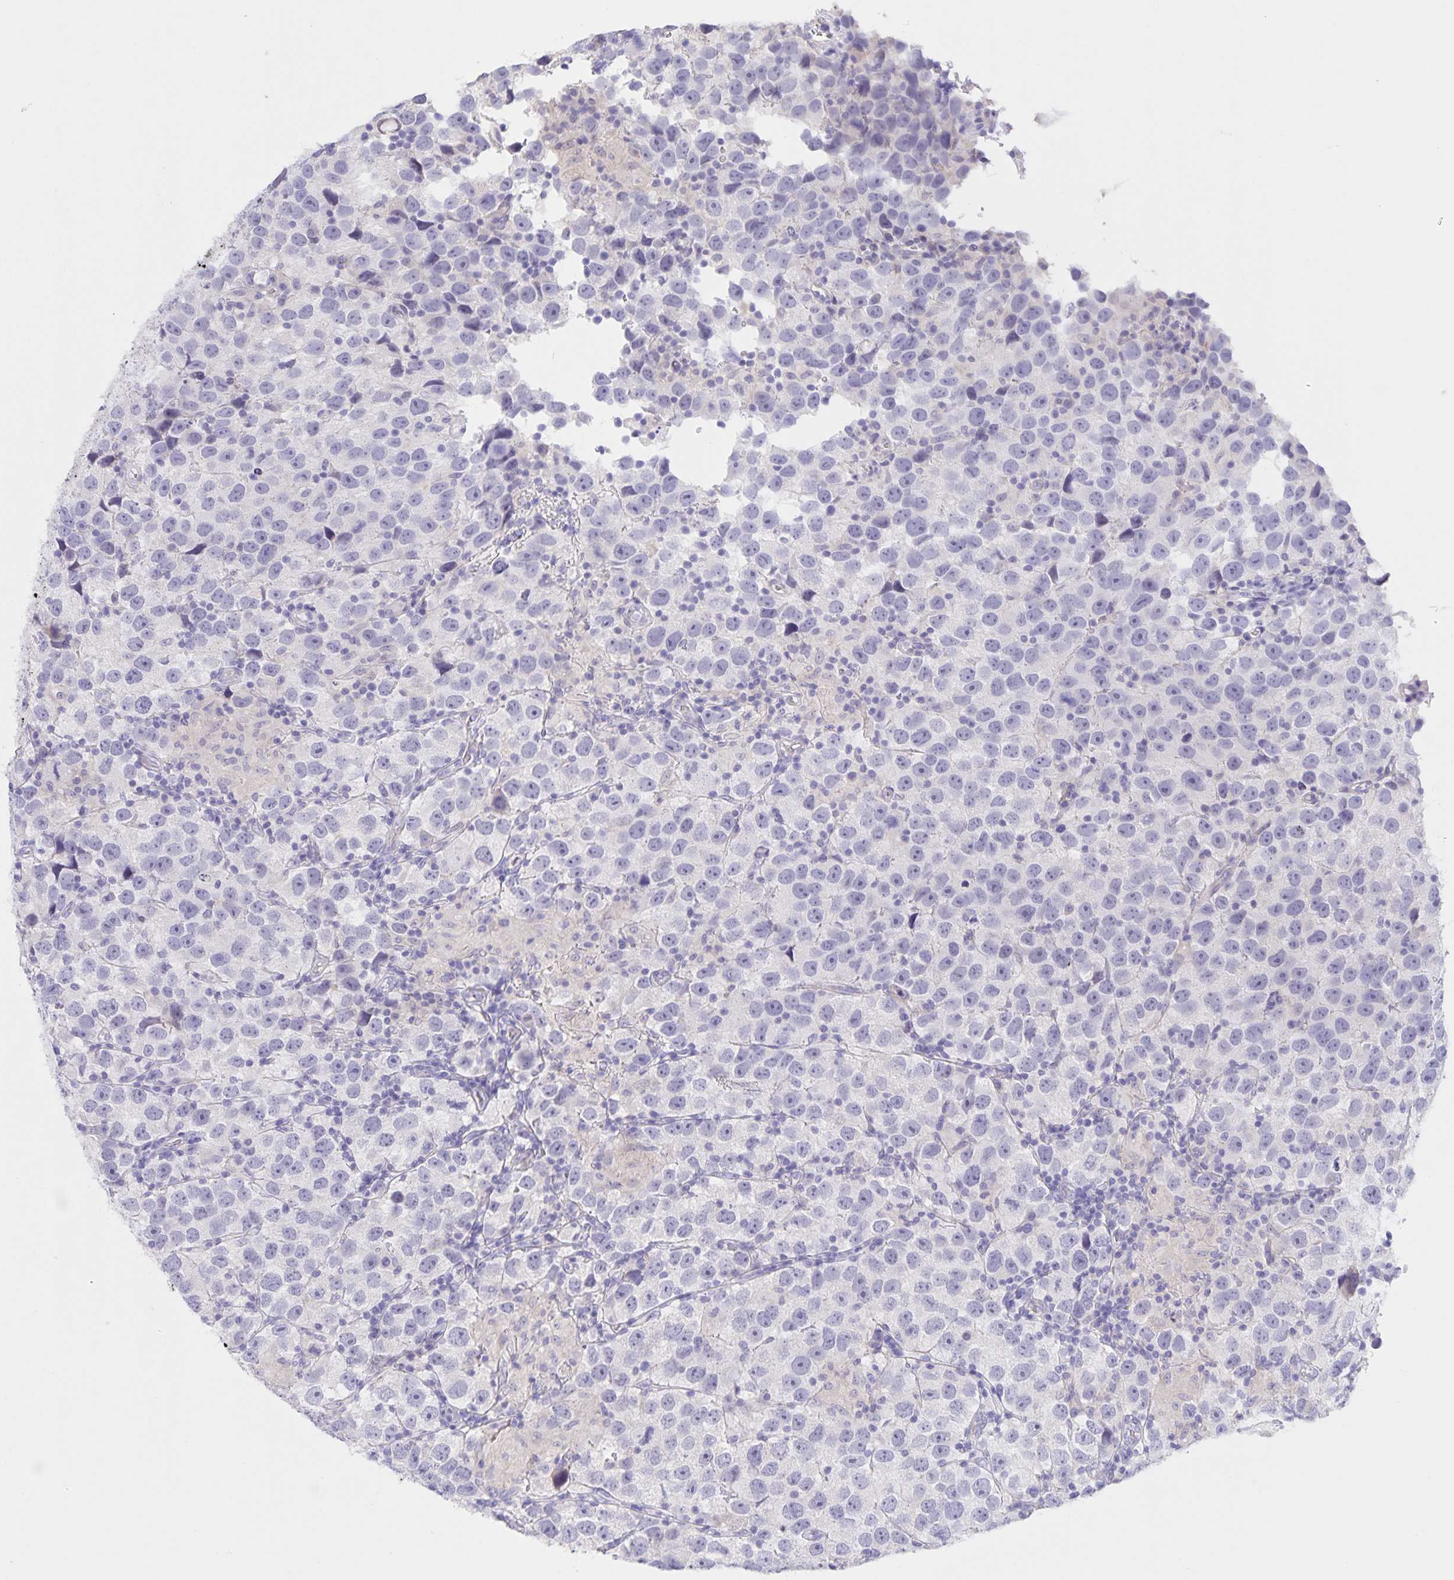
{"staining": {"intensity": "negative", "quantity": "none", "location": "none"}, "tissue": "testis cancer", "cell_type": "Tumor cells", "image_type": "cancer", "snomed": [{"axis": "morphology", "description": "Seminoma, NOS"}, {"axis": "topography", "description": "Testis"}], "caption": "Histopathology image shows no significant protein expression in tumor cells of testis cancer.", "gene": "DMGDH", "patient": {"sex": "male", "age": 26}}